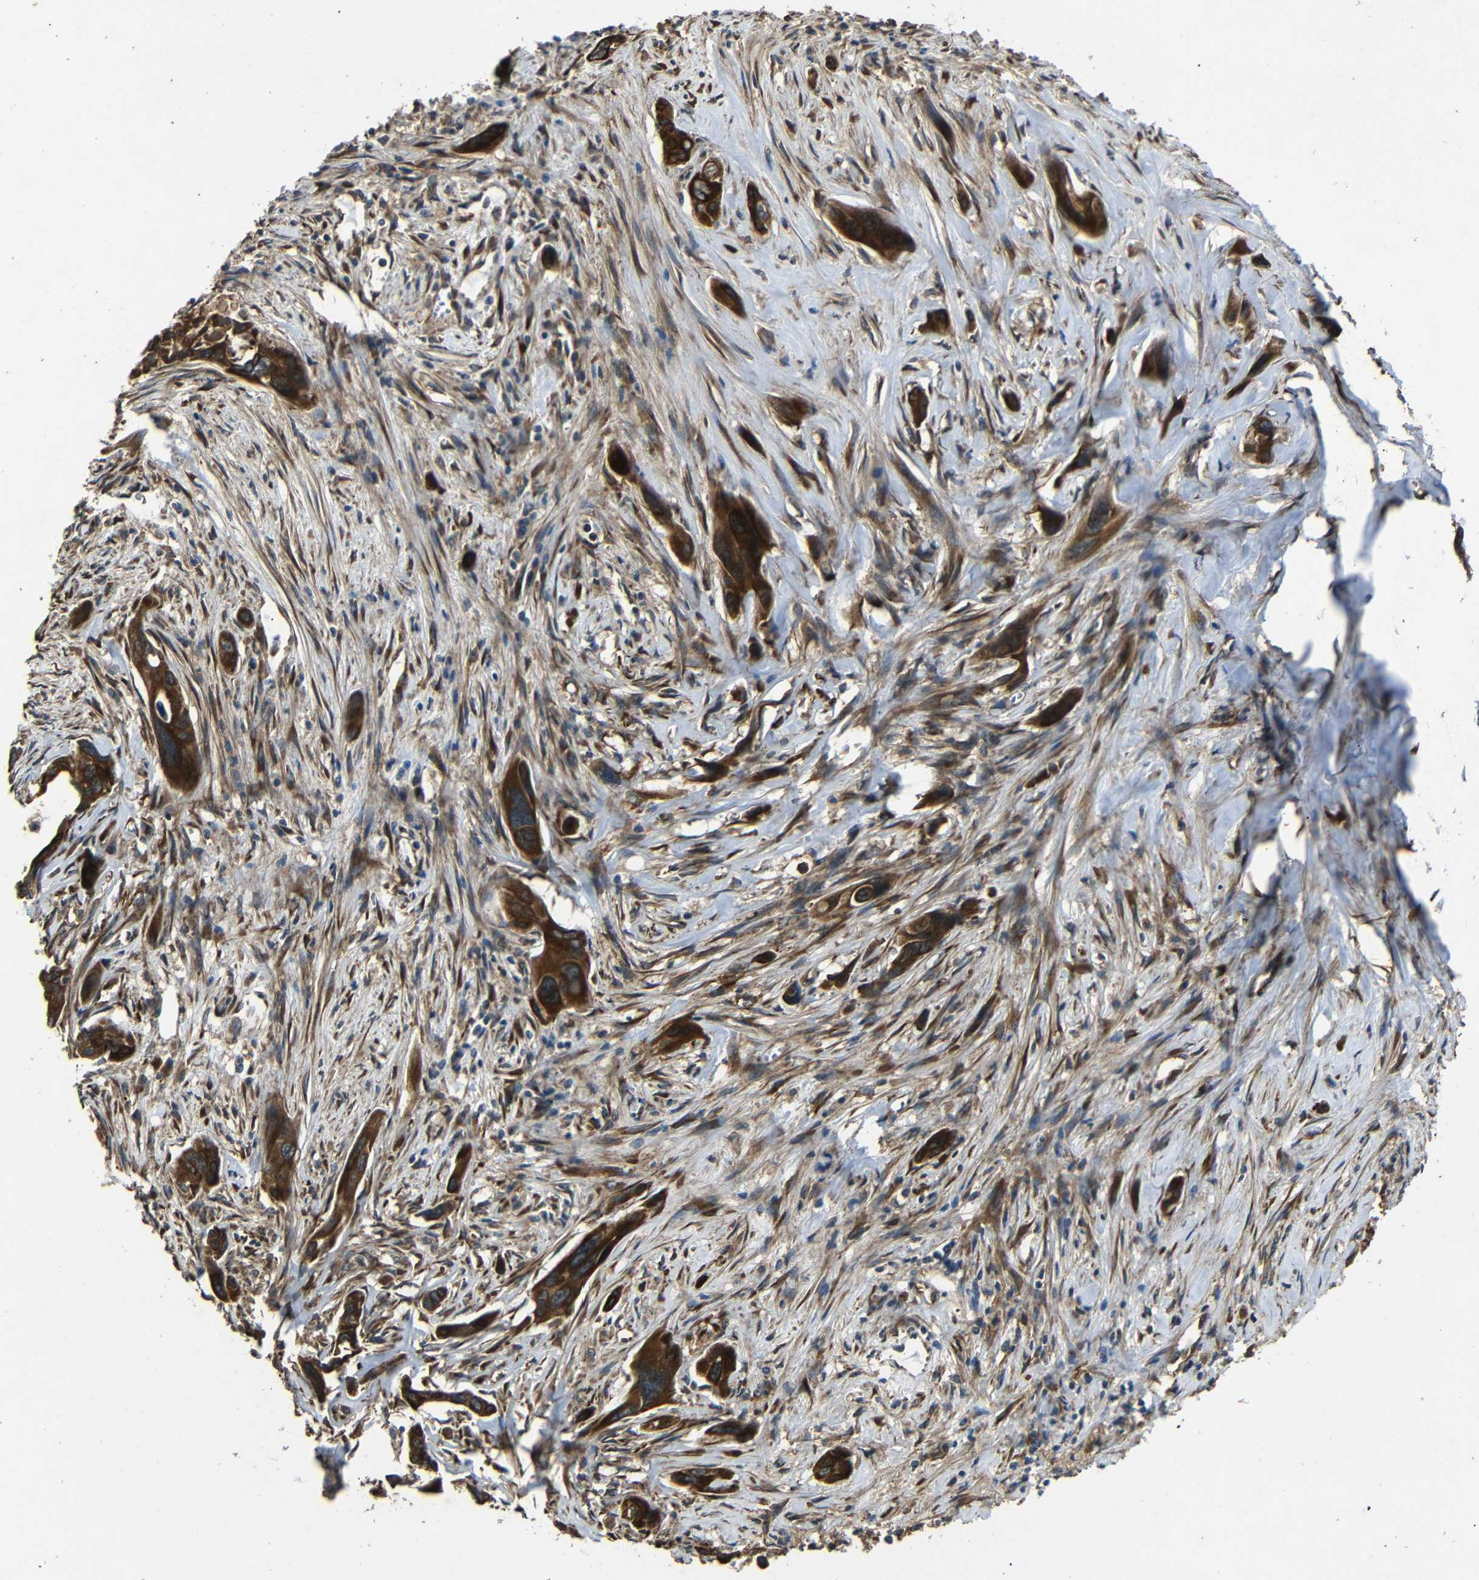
{"staining": {"intensity": "strong", "quantity": ">75%", "location": "cytoplasmic/membranous"}, "tissue": "pancreatic cancer", "cell_type": "Tumor cells", "image_type": "cancer", "snomed": [{"axis": "morphology", "description": "Adenocarcinoma, NOS"}, {"axis": "topography", "description": "Pancreas"}], "caption": "This is an image of immunohistochemistry (IHC) staining of pancreatic cancer (adenocarcinoma), which shows strong staining in the cytoplasmic/membranous of tumor cells.", "gene": "TRPC1", "patient": {"sex": "male", "age": 73}}